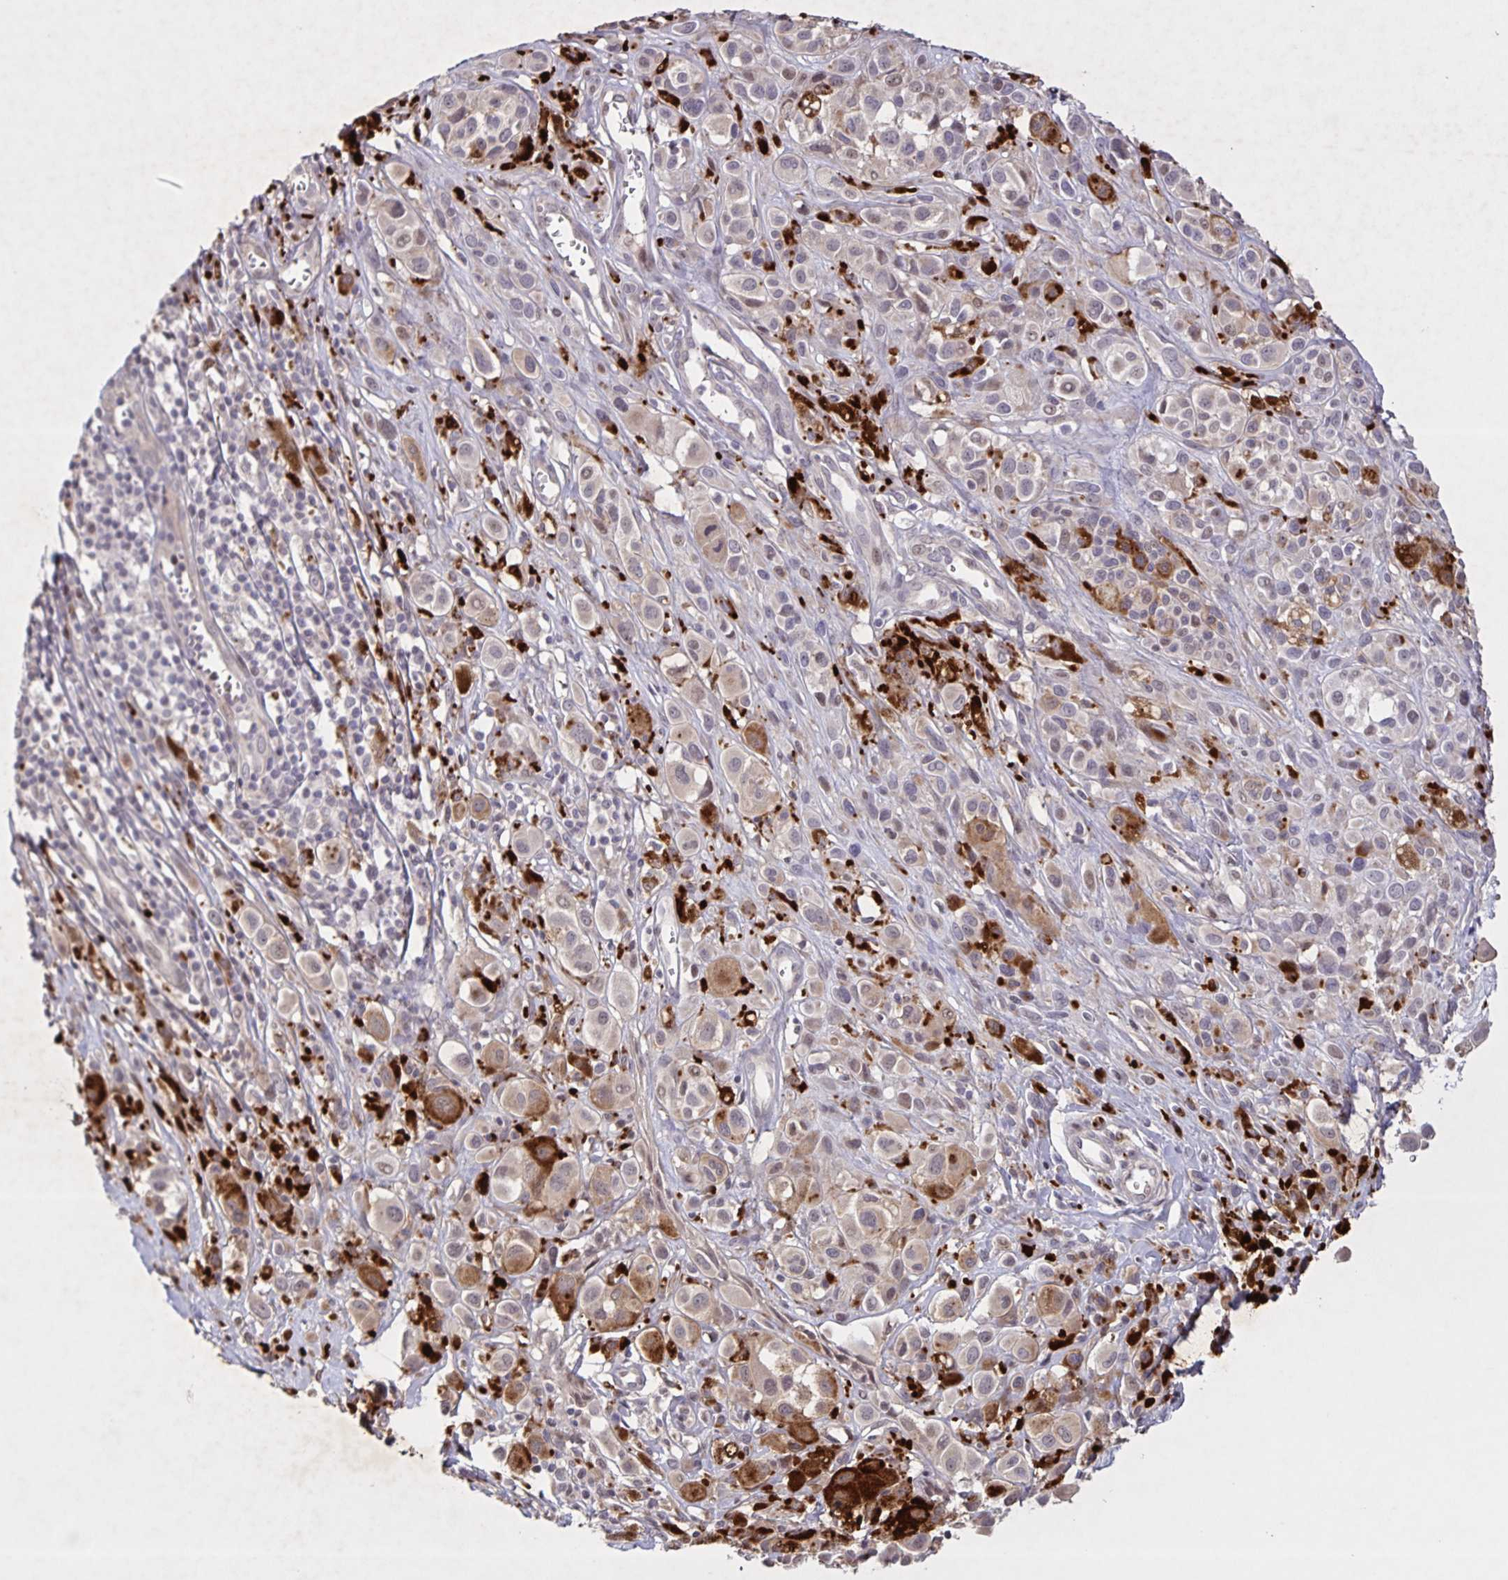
{"staining": {"intensity": "negative", "quantity": "none", "location": "none"}, "tissue": "melanoma", "cell_type": "Tumor cells", "image_type": "cancer", "snomed": [{"axis": "morphology", "description": "Malignant melanoma, NOS"}, {"axis": "topography", "description": "Skin"}], "caption": "The histopathology image shows no staining of tumor cells in malignant melanoma. The staining was performed using DAB (3,3'-diaminobenzidine) to visualize the protein expression in brown, while the nuclei were stained in blue with hematoxylin (Magnification: 20x).", "gene": "GDF2", "patient": {"sex": "male", "age": 77}}